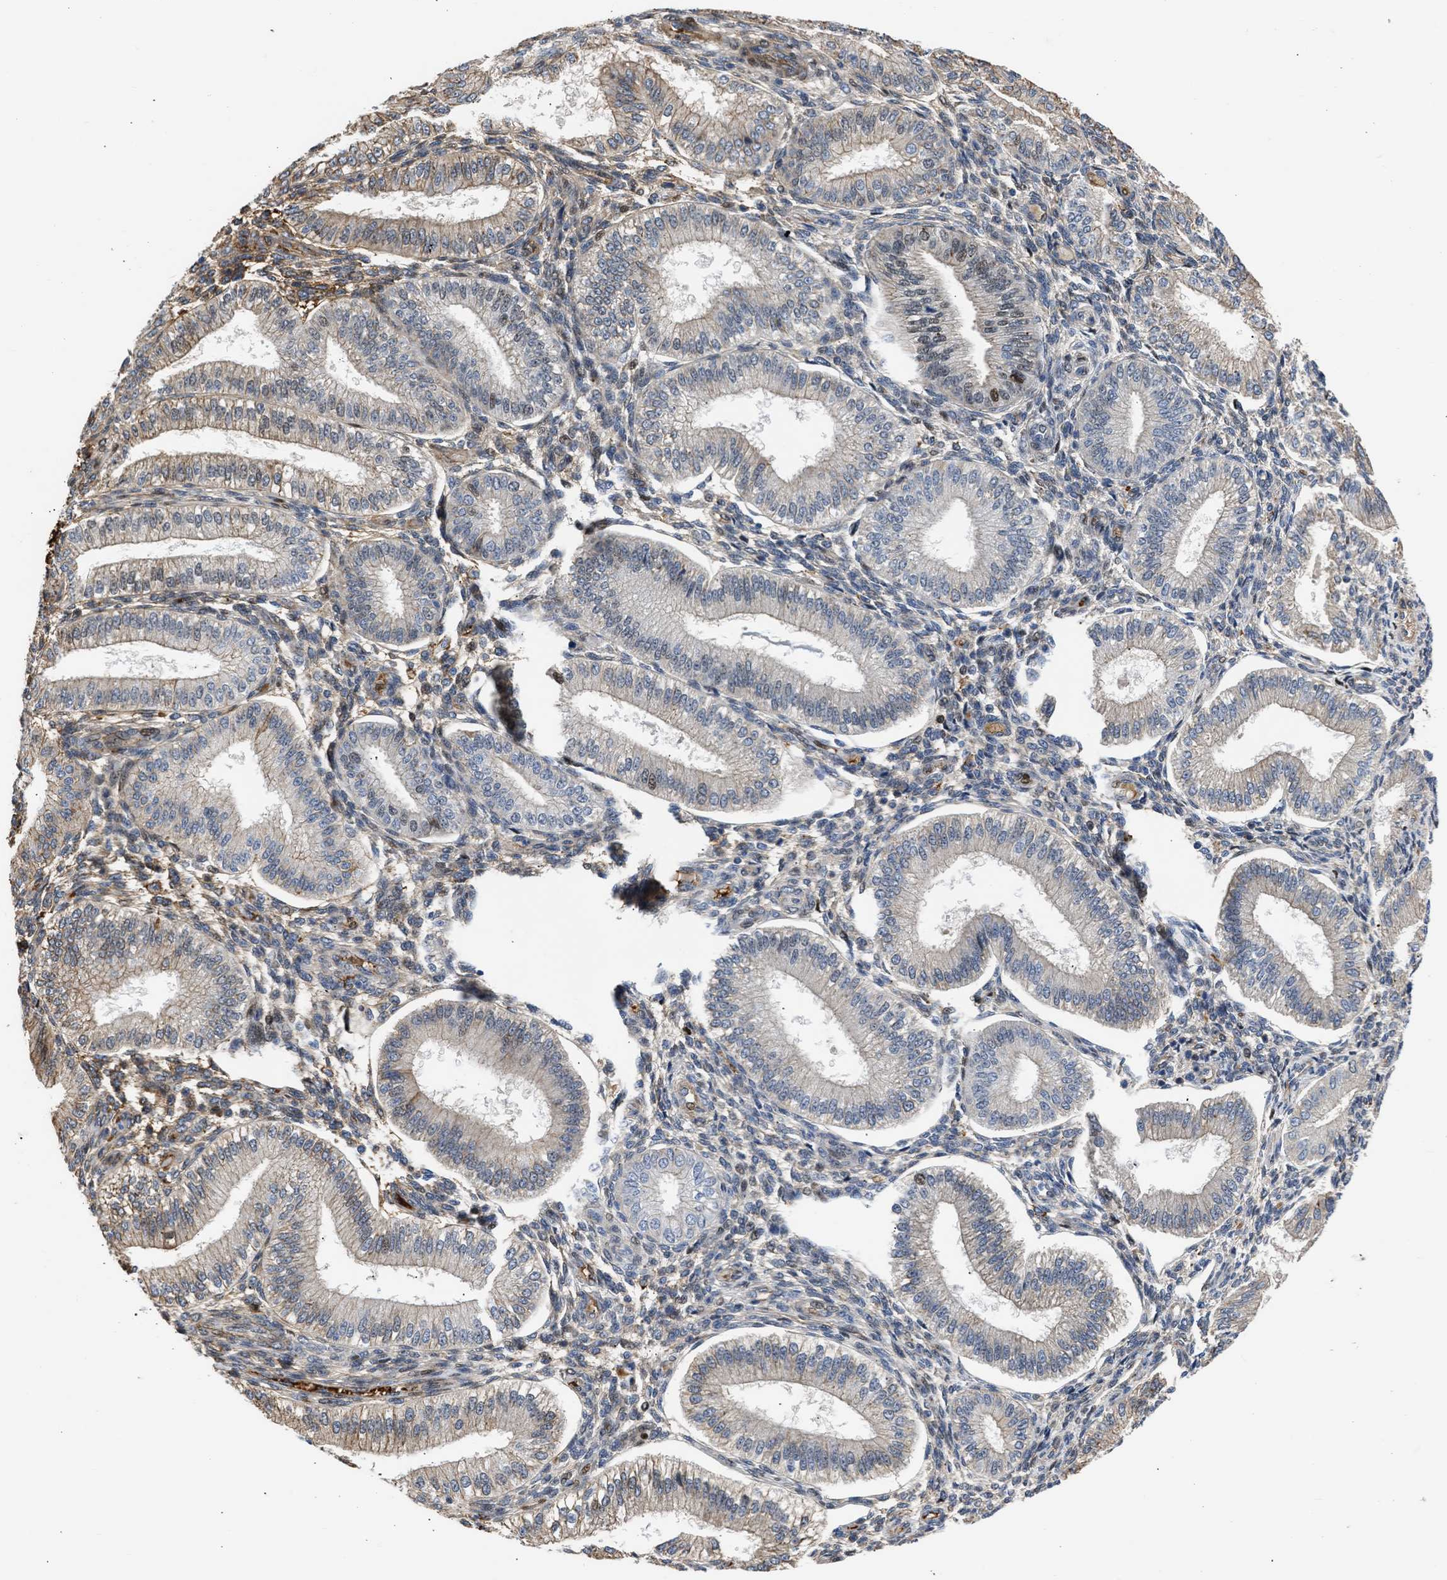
{"staining": {"intensity": "moderate", "quantity": "25%-75%", "location": "cytoplasmic/membranous,nuclear"}, "tissue": "endometrium", "cell_type": "Cells in endometrial stroma", "image_type": "normal", "snomed": [{"axis": "morphology", "description": "Normal tissue, NOS"}, {"axis": "topography", "description": "Endometrium"}], "caption": "Cells in endometrial stroma exhibit moderate cytoplasmic/membranous,nuclear expression in approximately 25%-75% of cells in benign endometrium.", "gene": "MAS1L", "patient": {"sex": "female", "age": 39}}